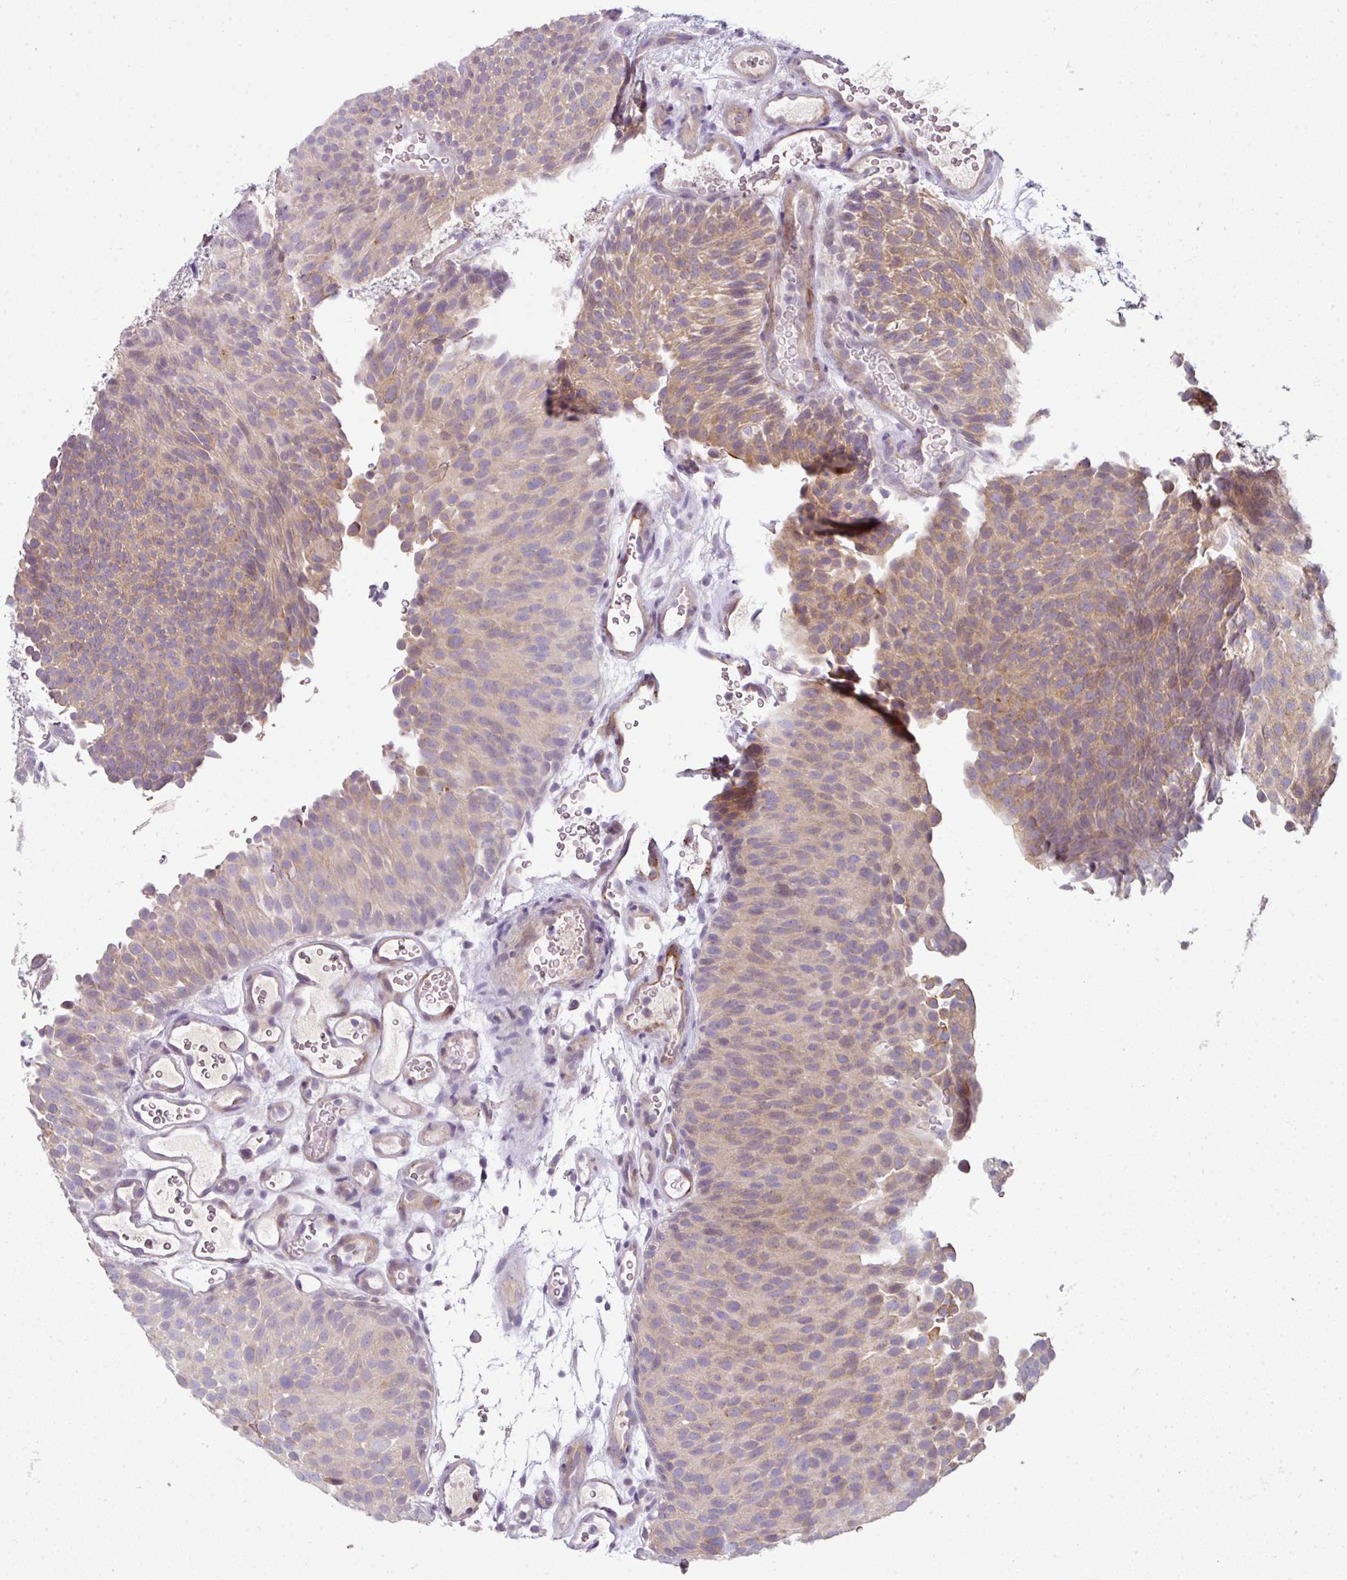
{"staining": {"intensity": "weak", "quantity": ">75%", "location": "cytoplasmic/membranous"}, "tissue": "urothelial cancer", "cell_type": "Tumor cells", "image_type": "cancer", "snomed": [{"axis": "morphology", "description": "Urothelial carcinoma, Low grade"}, {"axis": "topography", "description": "Urinary bladder"}], "caption": "DAB immunohistochemical staining of human low-grade urothelial carcinoma displays weak cytoplasmic/membranous protein positivity in approximately >75% of tumor cells.", "gene": "FHAD1", "patient": {"sex": "male", "age": 78}}